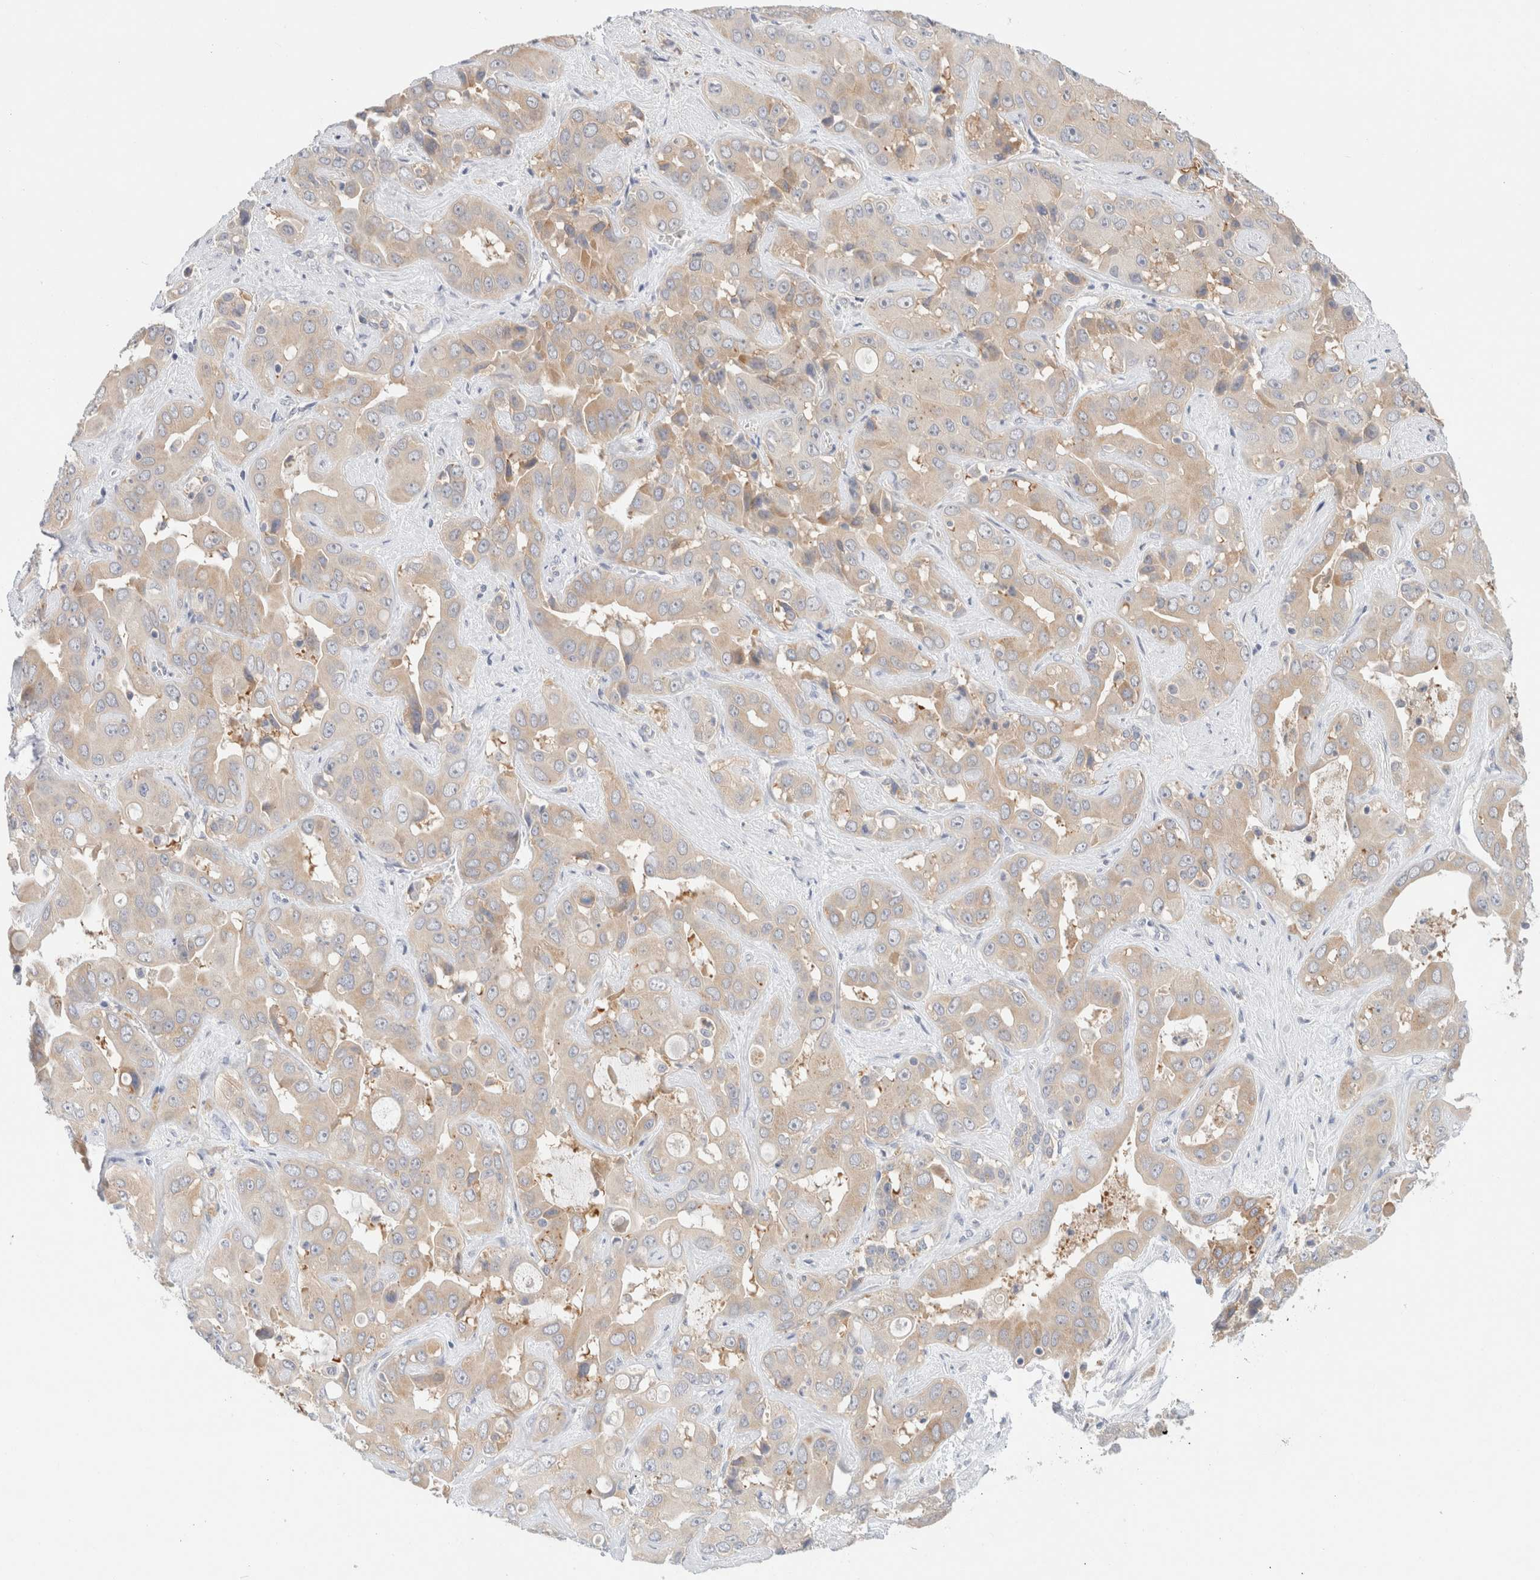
{"staining": {"intensity": "weak", "quantity": "25%-75%", "location": "cytoplasmic/membranous"}, "tissue": "liver cancer", "cell_type": "Tumor cells", "image_type": "cancer", "snomed": [{"axis": "morphology", "description": "Cholangiocarcinoma"}, {"axis": "topography", "description": "Liver"}], "caption": "This is a photomicrograph of immunohistochemistry staining of liver cancer (cholangiocarcinoma), which shows weak expression in the cytoplasmic/membranous of tumor cells.", "gene": "SDR16C5", "patient": {"sex": "female", "age": 52}}